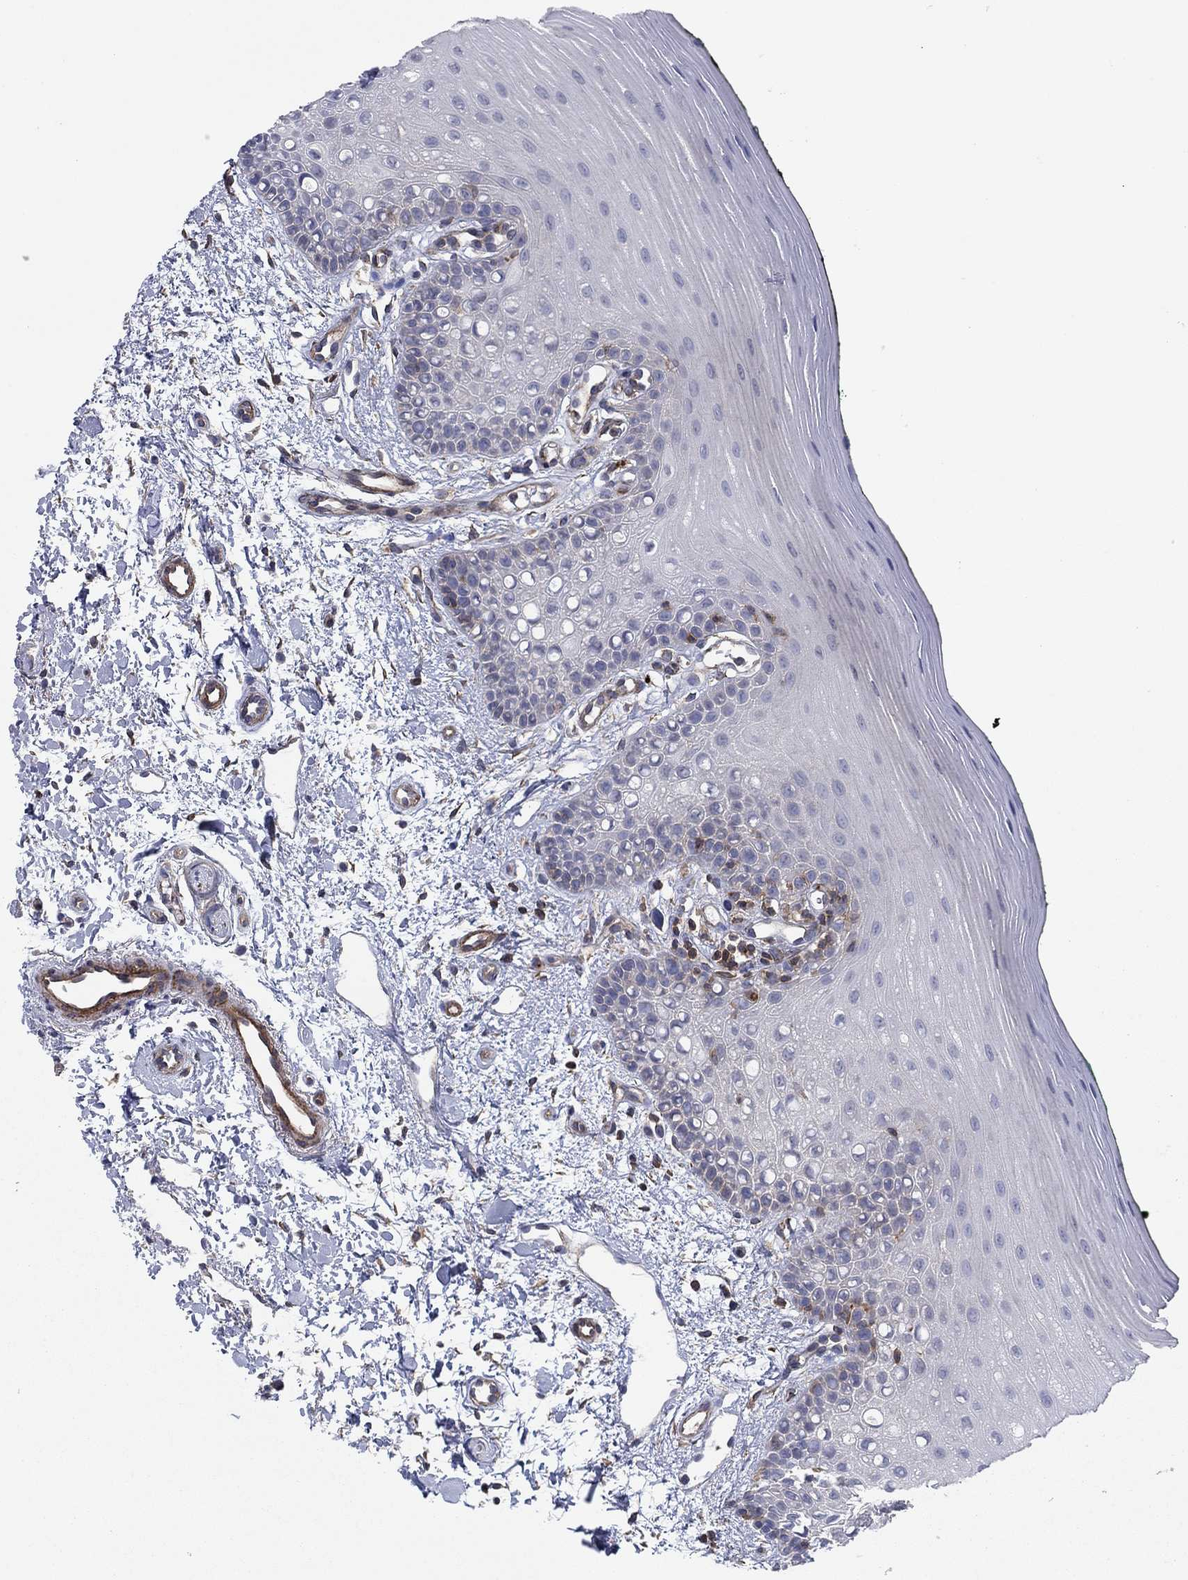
{"staining": {"intensity": "negative", "quantity": "none", "location": "none"}, "tissue": "oral mucosa", "cell_type": "Squamous epithelial cells", "image_type": "normal", "snomed": [{"axis": "morphology", "description": "Normal tissue, NOS"}, {"axis": "topography", "description": "Oral tissue"}], "caption": "Oral mucosa stained for a protein using immunohistochemistry demonstrates no expression squamous epithelial cells.", "gene": "PSD4", "patient": {"sex": "female", "age": 78}}